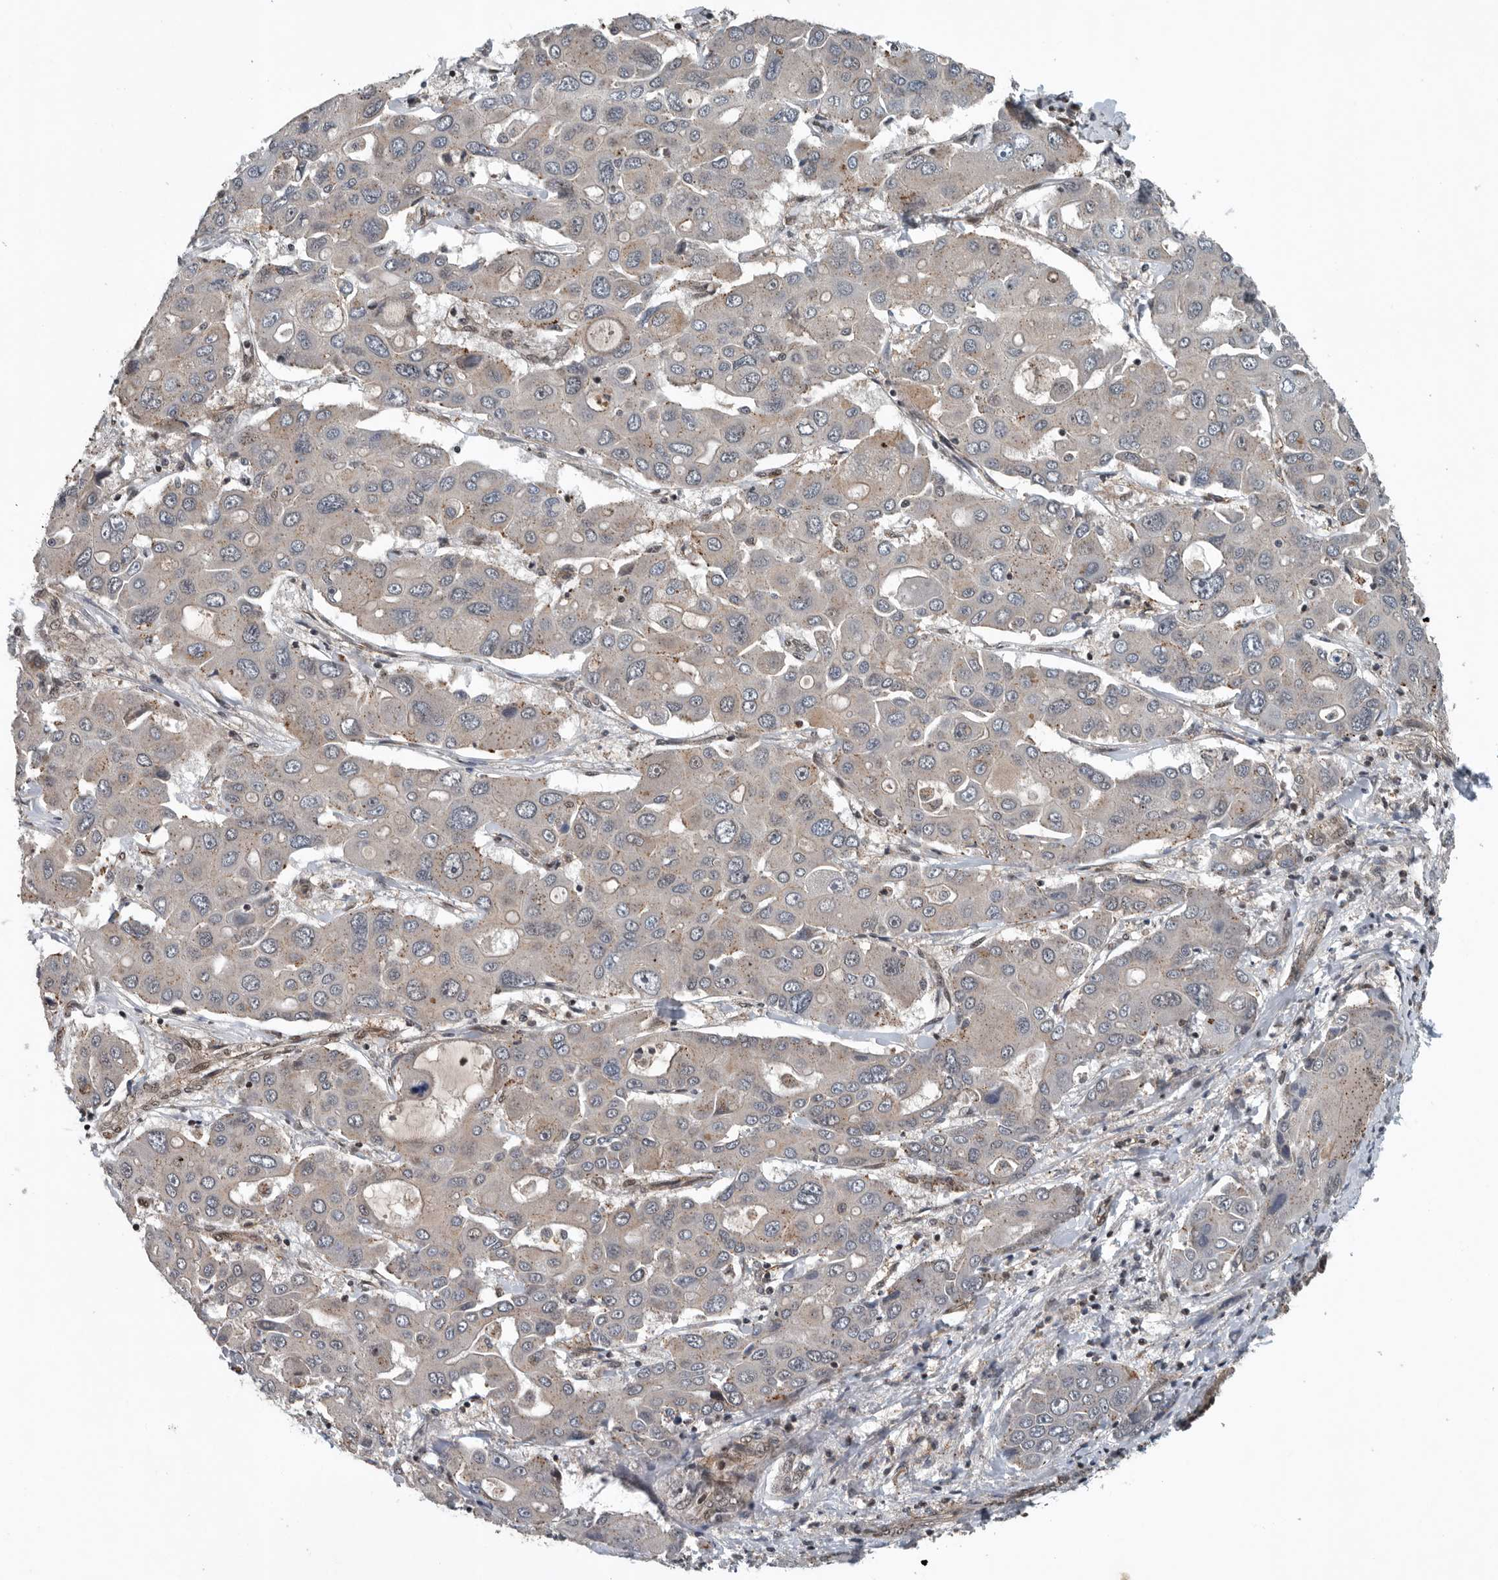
{"staining": {"intensity": "weak", "quantity": "<25%", "location": "cytoplasmic/membranous"}, "tissue": "liver cancer", "cell_type": "Tumor cells", "image_type": "cancer", "snomed": [{"axis": "morphology", "description": "Cholangiocarcinoma"}, {"axis": "topography", "description": "Liver"}], "caption": "Immunohistochemical staining of human cholangiocarcinoma (liver) reveals no significant positivity in tumor cells.", "gene": "SENP7", "patient": {"sex": "male", "age": 67}}